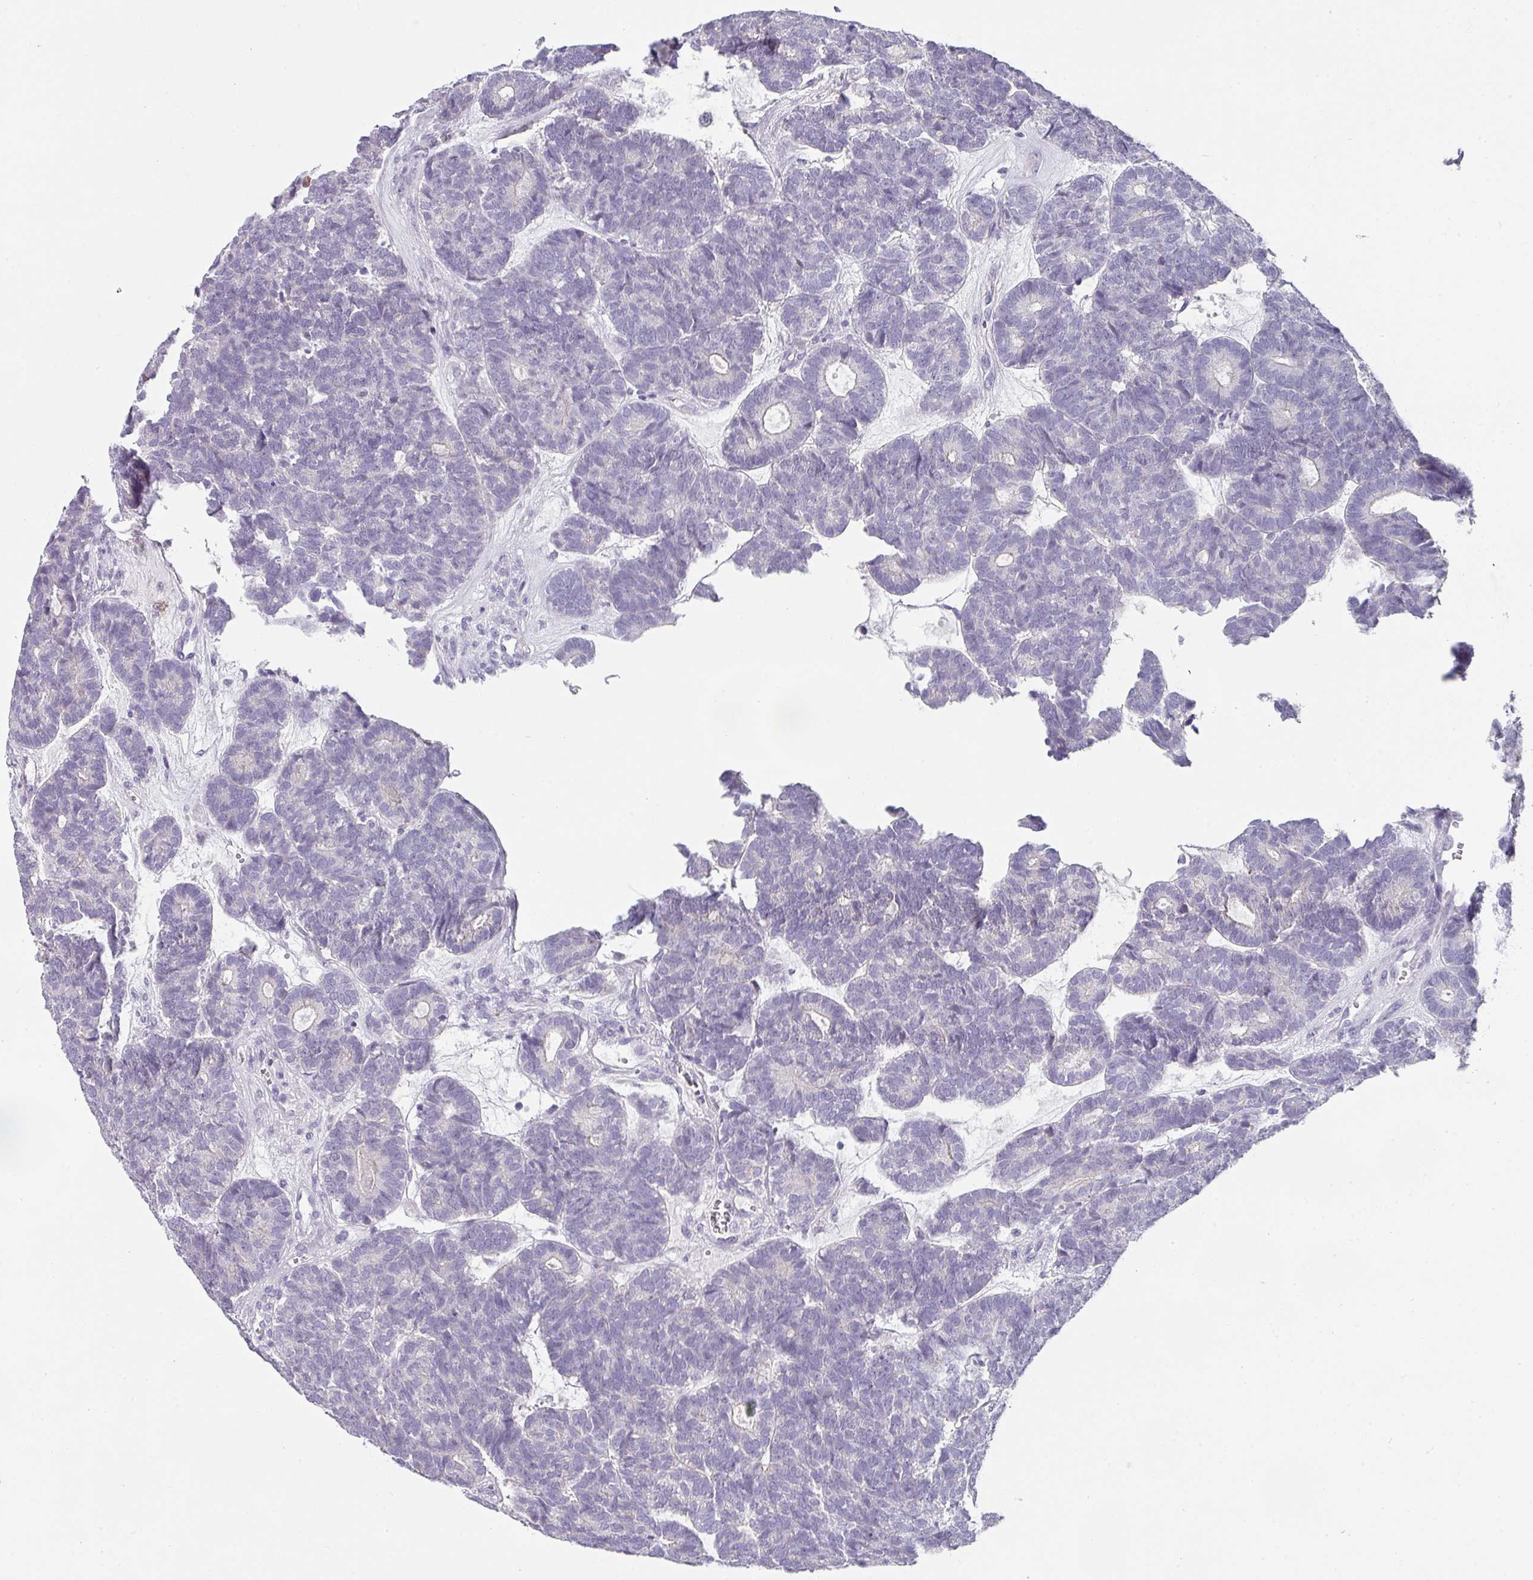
{"staining": {"intensity": "negative", "quantity": "none", "location": "none"}, "tissue": "head and neck cancer", "cell_type": "Tumor cells", "image_type": "cancer", "snomed": [{"axis": "morphology", "description": "Adenocarcinoma, NOS"}, {"axis": "topography", "description": "Head-Neck"}], "caption": "A photomicrograph of adenocarcinoma (head and neck) stained for a protein reveals no brown staining in tumor cells. (DAB (3,3'-diaminobenzidine) immunohistochemistry (IHC) visualized using brightfield microscopy, high magnification).", "gene": "BTLA", "patient": {"sex": "female", "age": 81}}